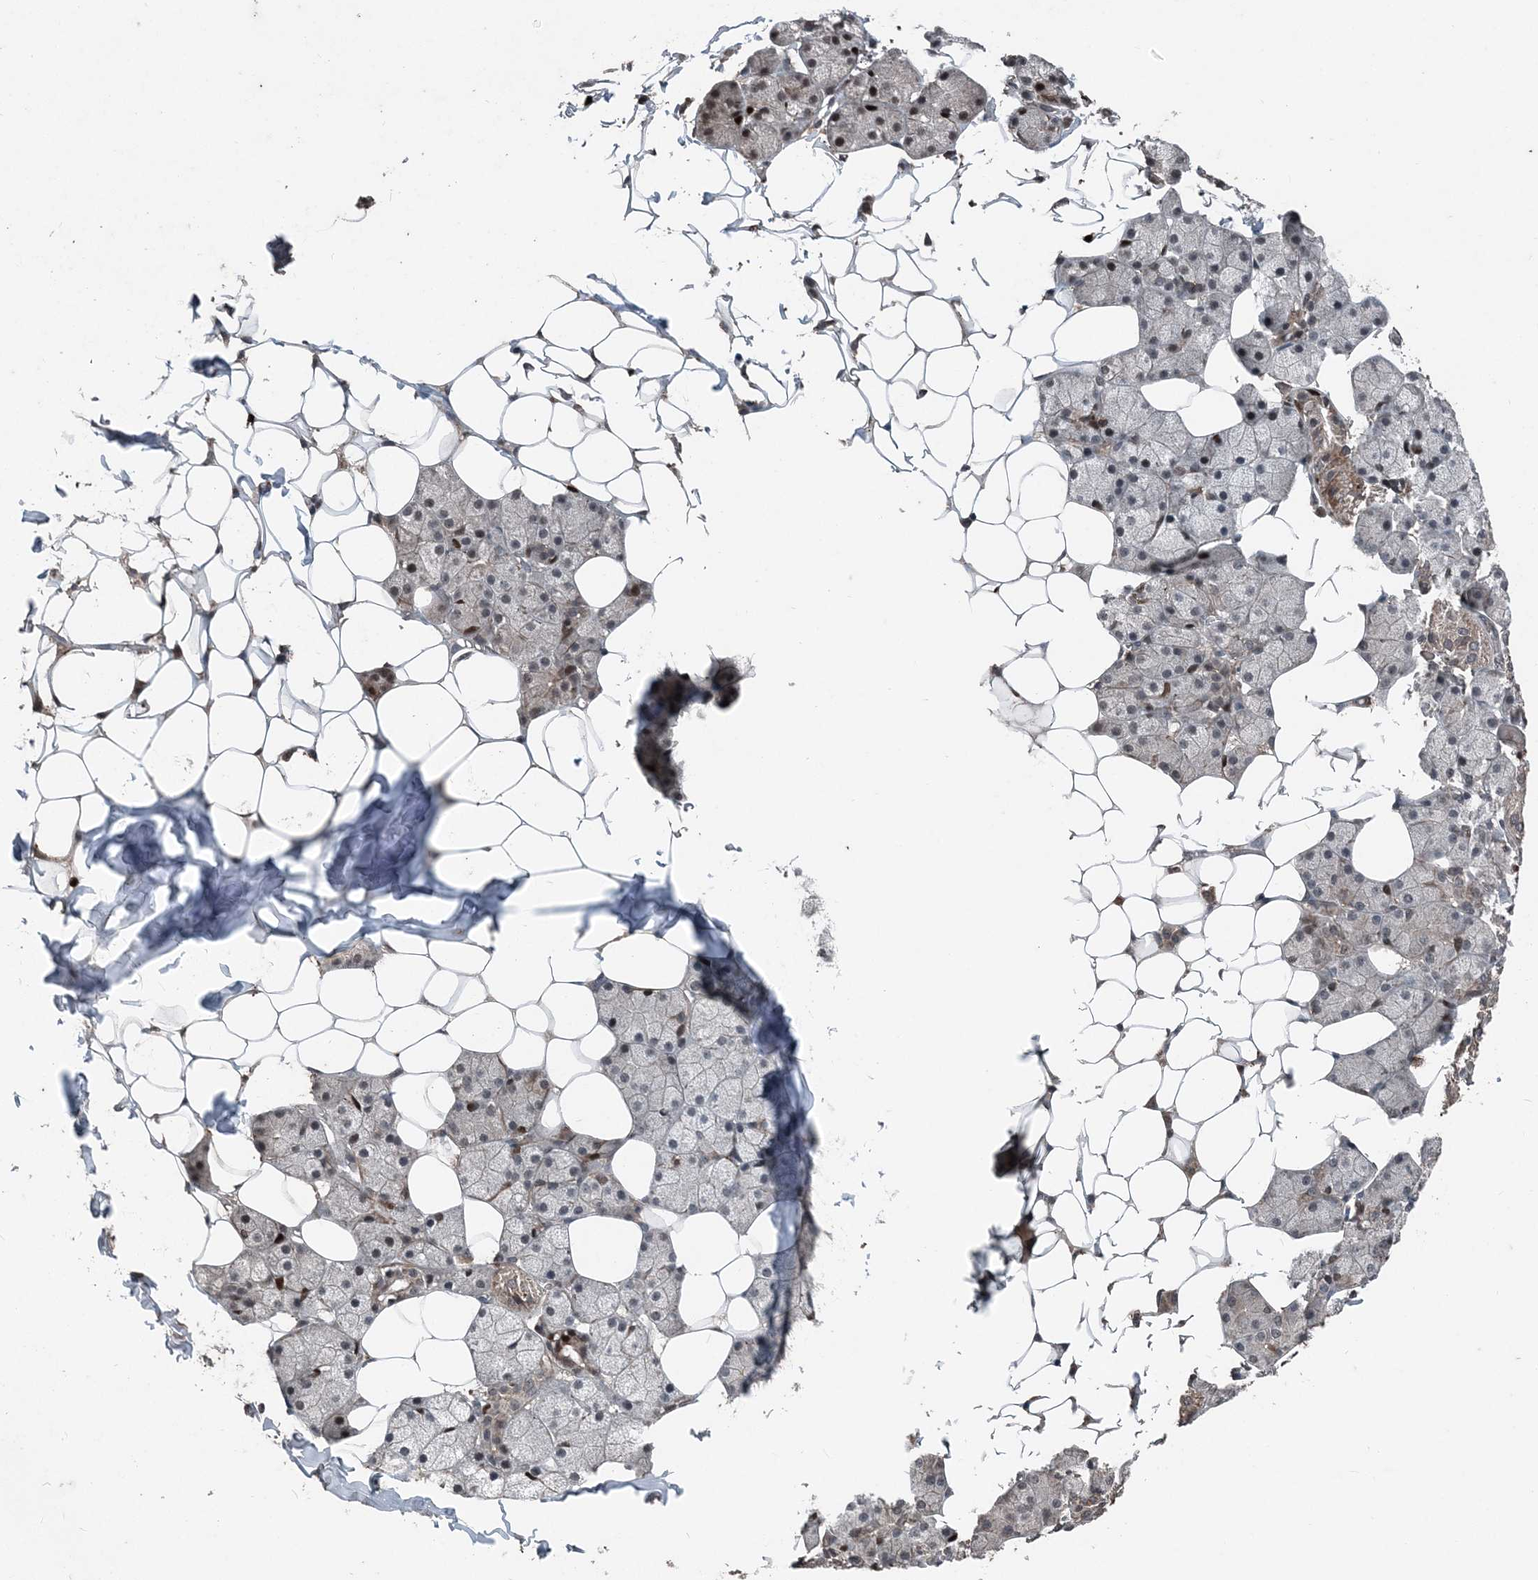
{"staining": {"intensity": "strong", "quantity": "25%-75%", "location": "cytoplasmic/membranous,nuclear"}, "tissue": "salivary gland", "cell_type": "Glandular cells", "image_type": "normal", "snomed": [{"axis": "morphology", "description": "Normal tissue, NOS"}, {"axis": "topography", "description": "Salivary gland"}], "caption": "Immunohistochemical staining of unremarkable human salivary gland displays 25%-75% levels of strong cytoplasmic/membranous,nuclear protein positivity in approximately 25%-75% of glandular cells.", "gene": "CFL1", "patient": {"sex": "female", "age": 33}}